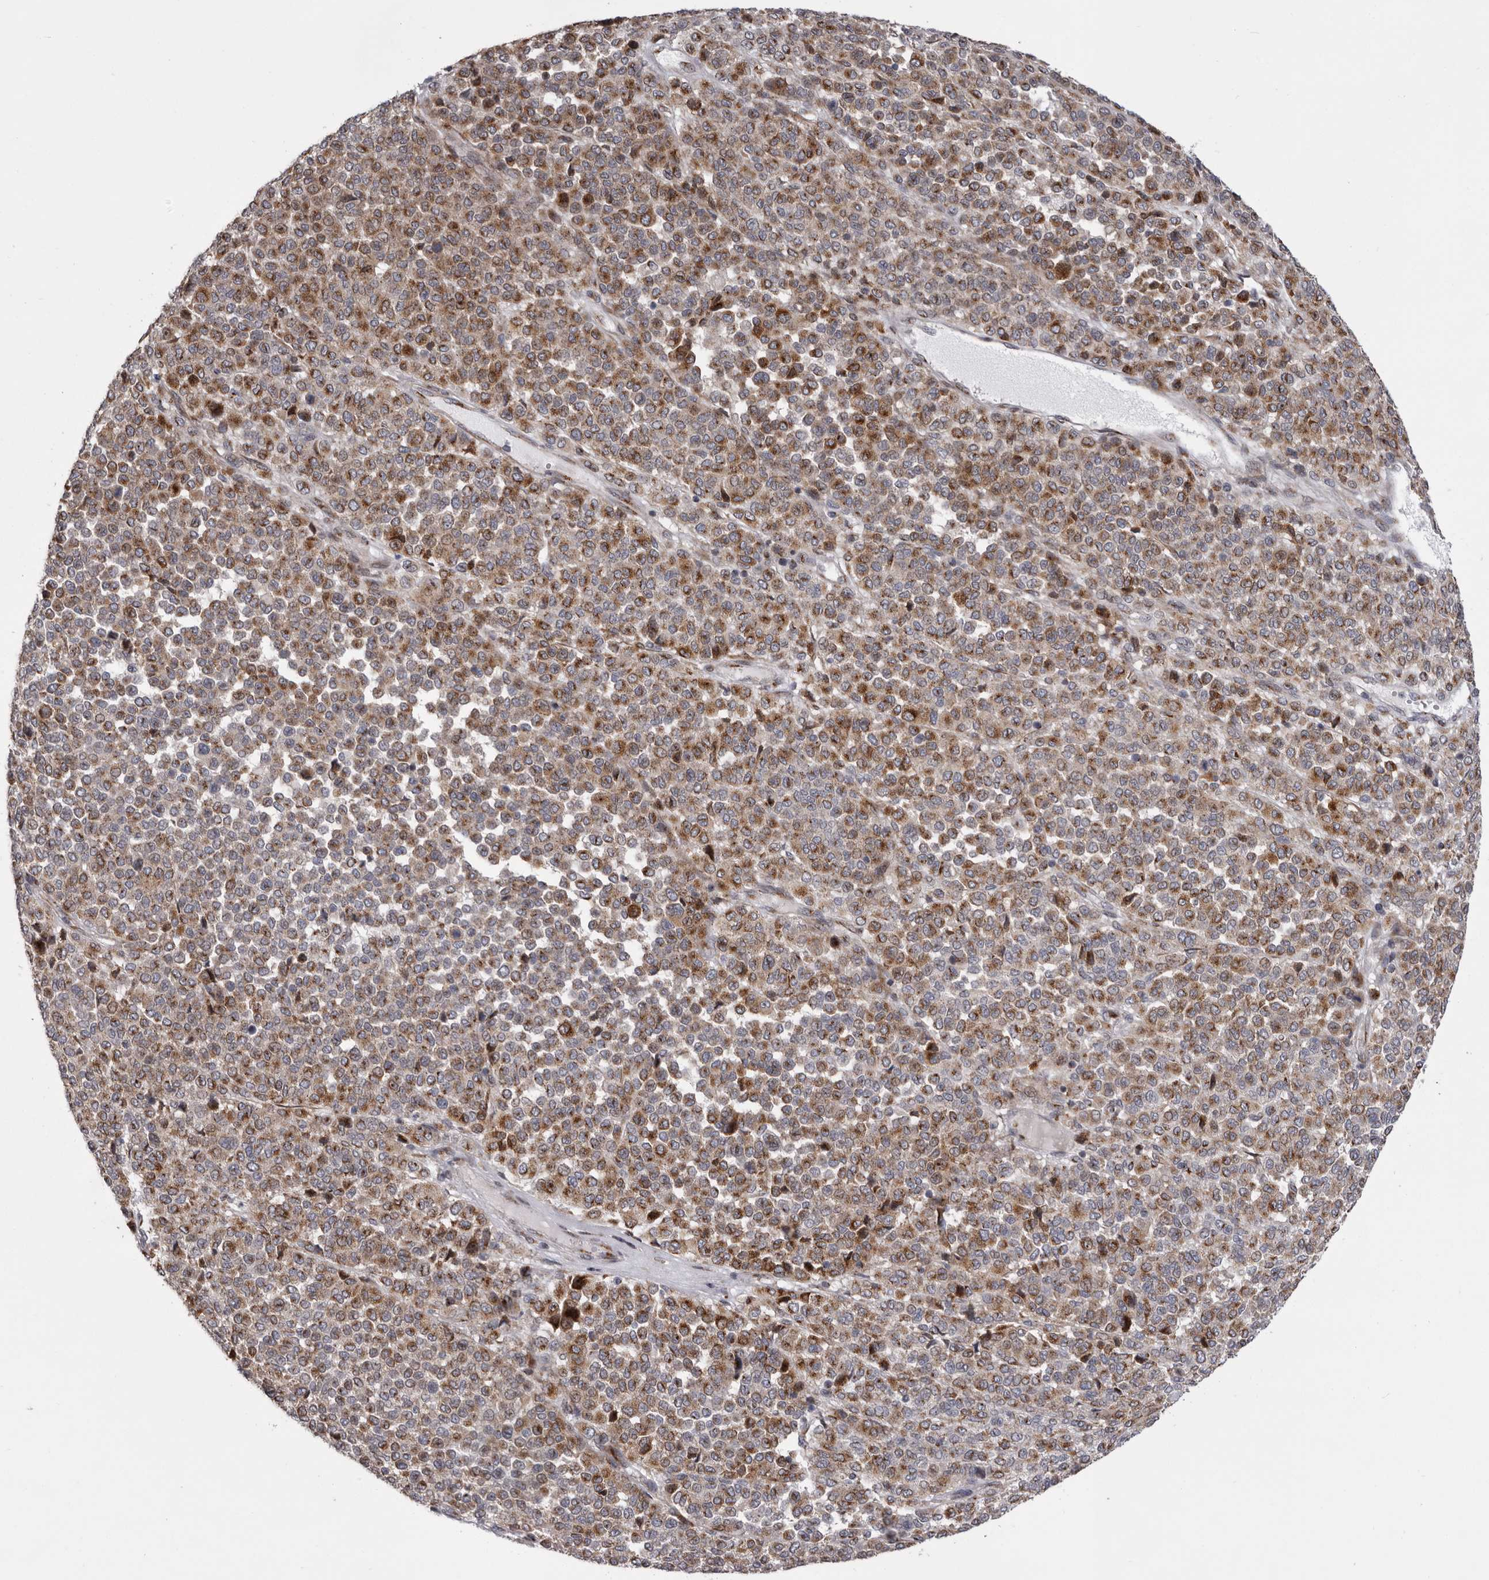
{"staining": {"intensity": "moderate", "quantity": ">75%", "location": "cytoplasmic/membranous"}, "tissue": "melanoma", "cell_type": "Tumor cells", "image_type": "cancer", "snomed": [{"axis": "morphology", "description": "Malignant melanoma, Metastatic site"}, {"axis": "topography", "description": "Pancreas"}], "caption": "A brown stain labels moderate cytoplasmic/membranous staining of a protein in melanoma tumor cells.", "gene": "WDR47", "patient": {"sex": "female", "age": 30}}